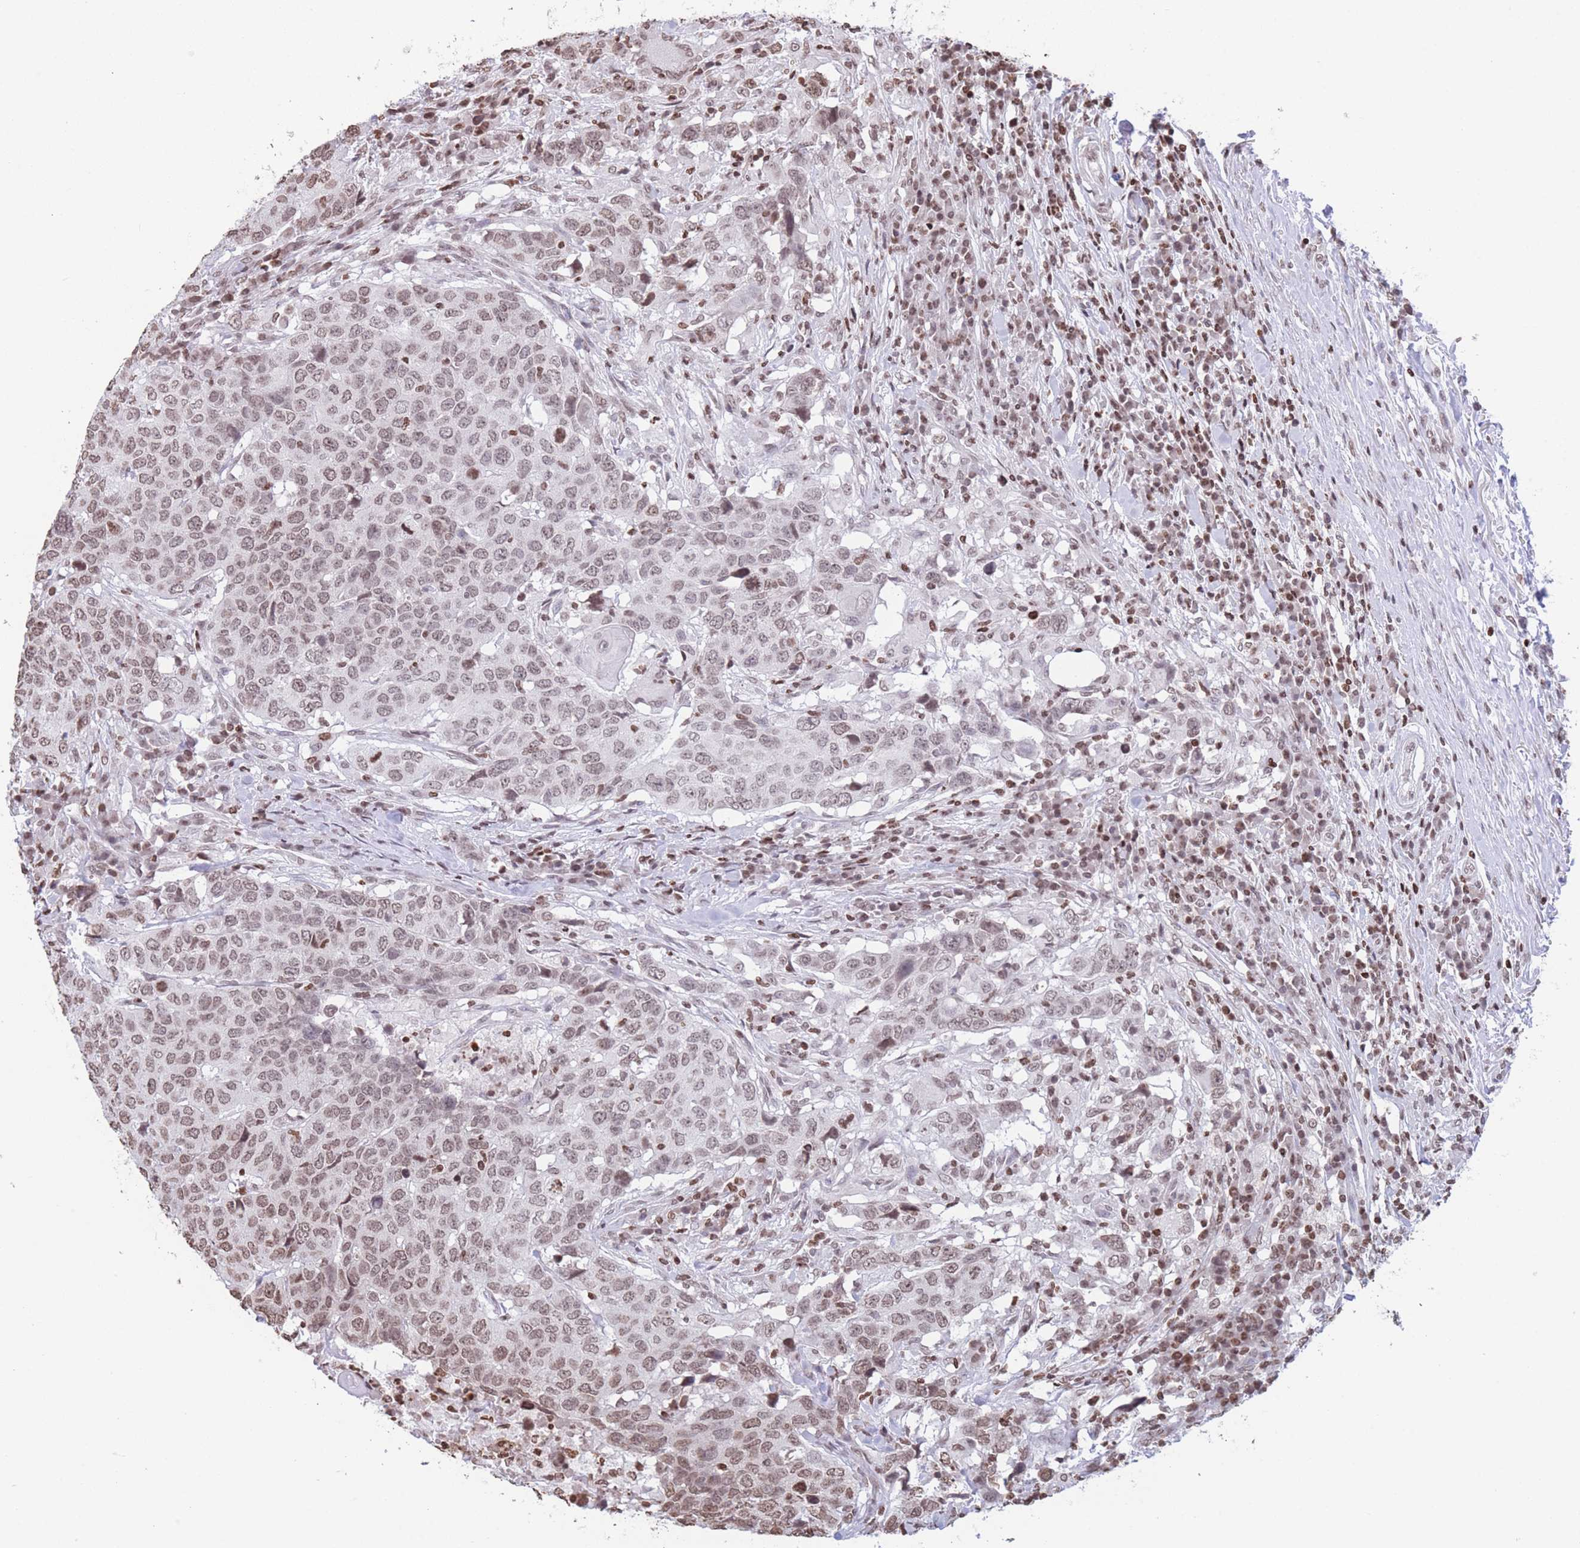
{"staining": {"intensity": "moderate", "quantity": ">75%", "location": "nuclear"}, "tissue": "head and neck cancer", "cell_type": "Tumor cells", "image_type": "cancer", "snomed": [{"axis": "morphology", "description": "Normal tissue, NOS"}, {"axis": "morphology", "description": "Squamous cell carcinoma, NOS"}, {"axis": "topography", "description": "Skeletal muscle"}, {"axis": "topography", "description": "Vascular tissue"}, {"axis": "topography", "description": "Peripheral nerve tissue"}, {"axis": "topography", "description": "Head-Neck"}], "caption": "Approximately >75% of tumor cells in human head and neck cancer (squamous cell carcinoma) demonstrate moderate nuclear protein positivity as visualized by brown immunohistochemical staining.", "gene": "H2BC11", "patient": {"sex": "male", "age": 66}}